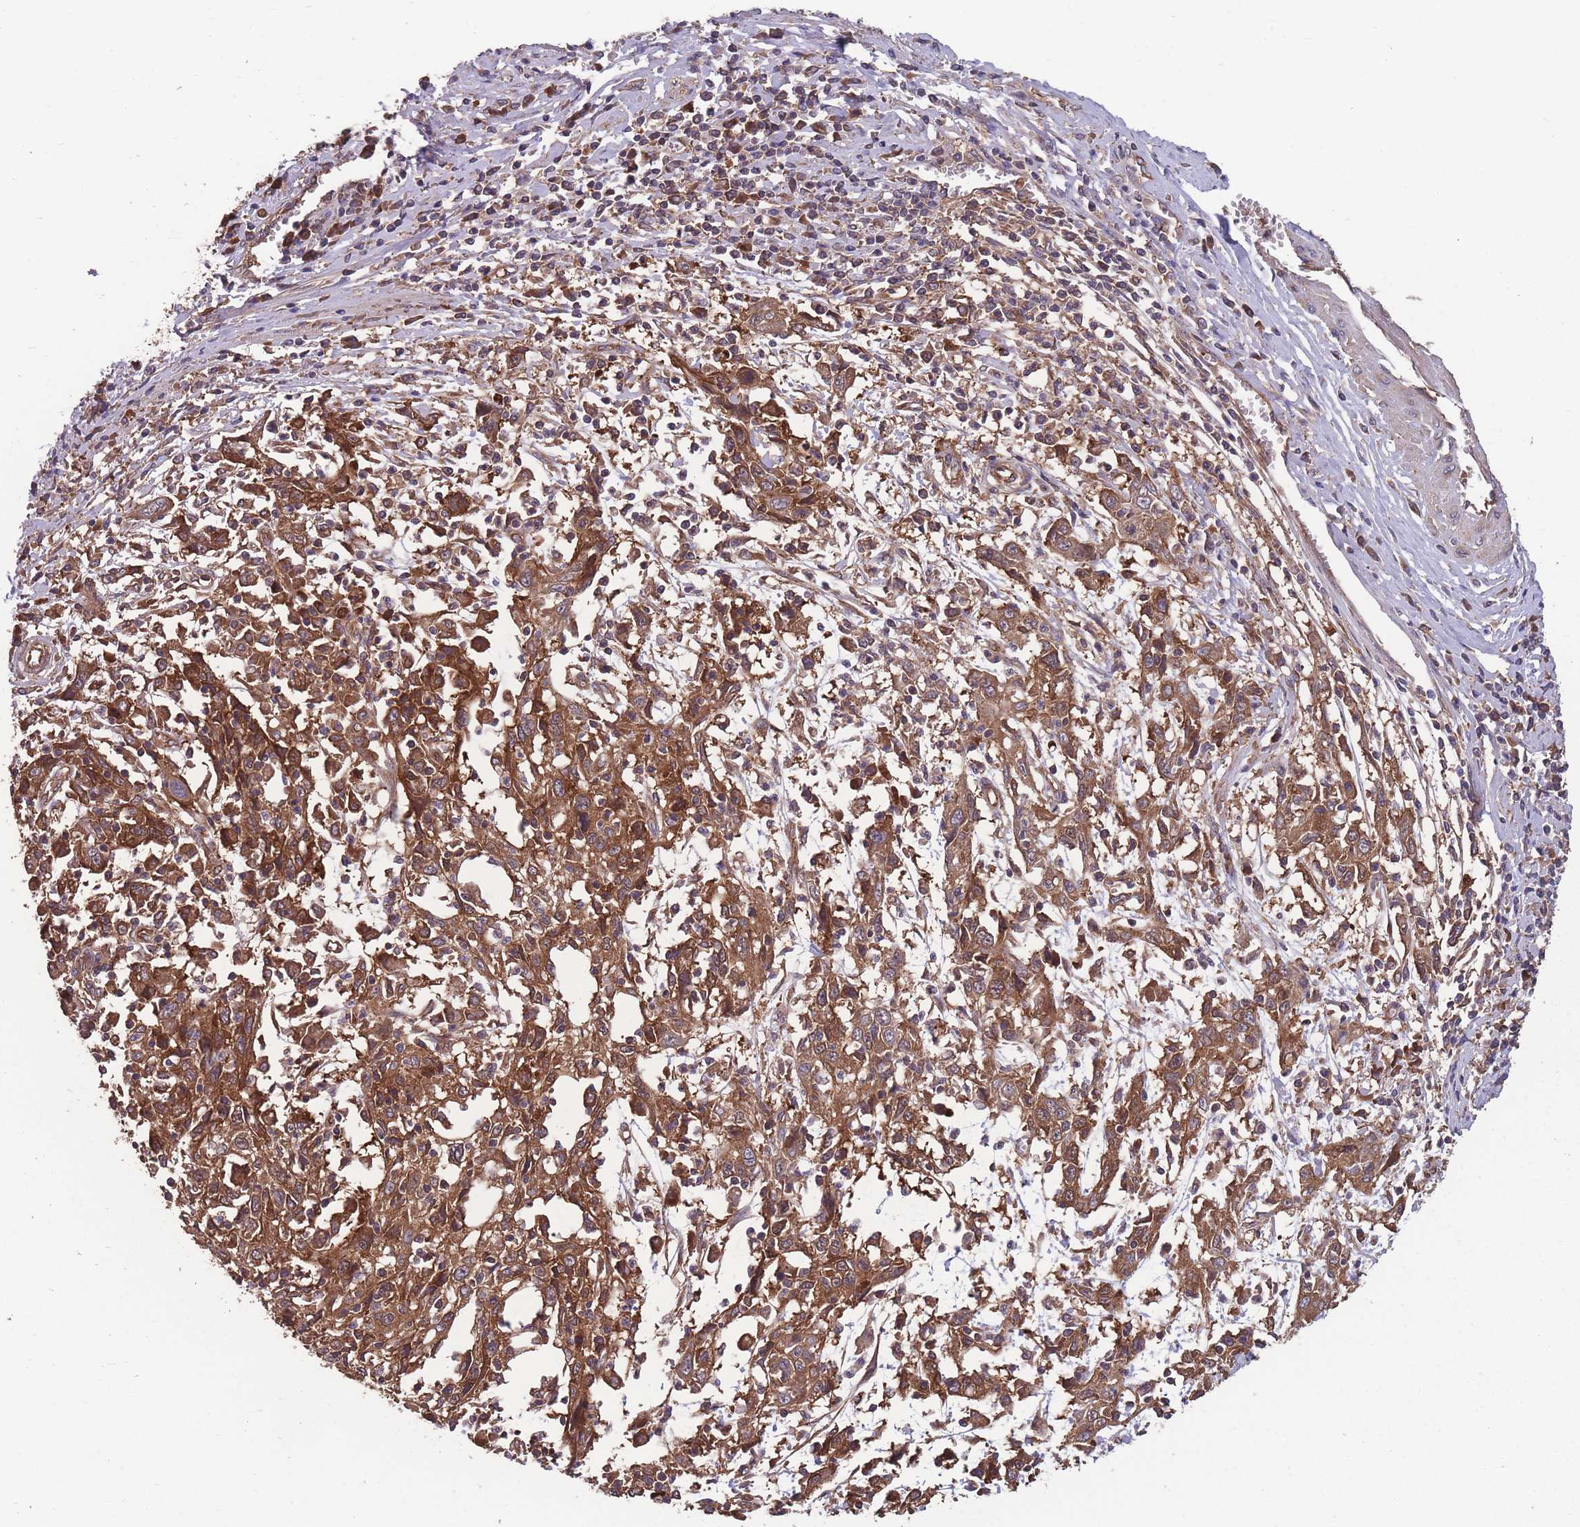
{"staining": {"intensity": "strong", "quantity": ">75%", "location": "cytoplasmic/membranous"}, "tissue": "cervical cancer", "cell_type": "Tumor cells", "image_type": "cancer", "snomed": [{"axis": "morphology", "description": "Squamous cell carcinoma, NOS"}, {"axis": "topography", "description": "Cervix"}], "caption": "Protein staining of cervical cancer tissue shows strong cytoplasmic/membranous staining in approximately >75% of tumor cells.", "gene": "ZPR1", "patient": {"sex": "female", "age": 46}}